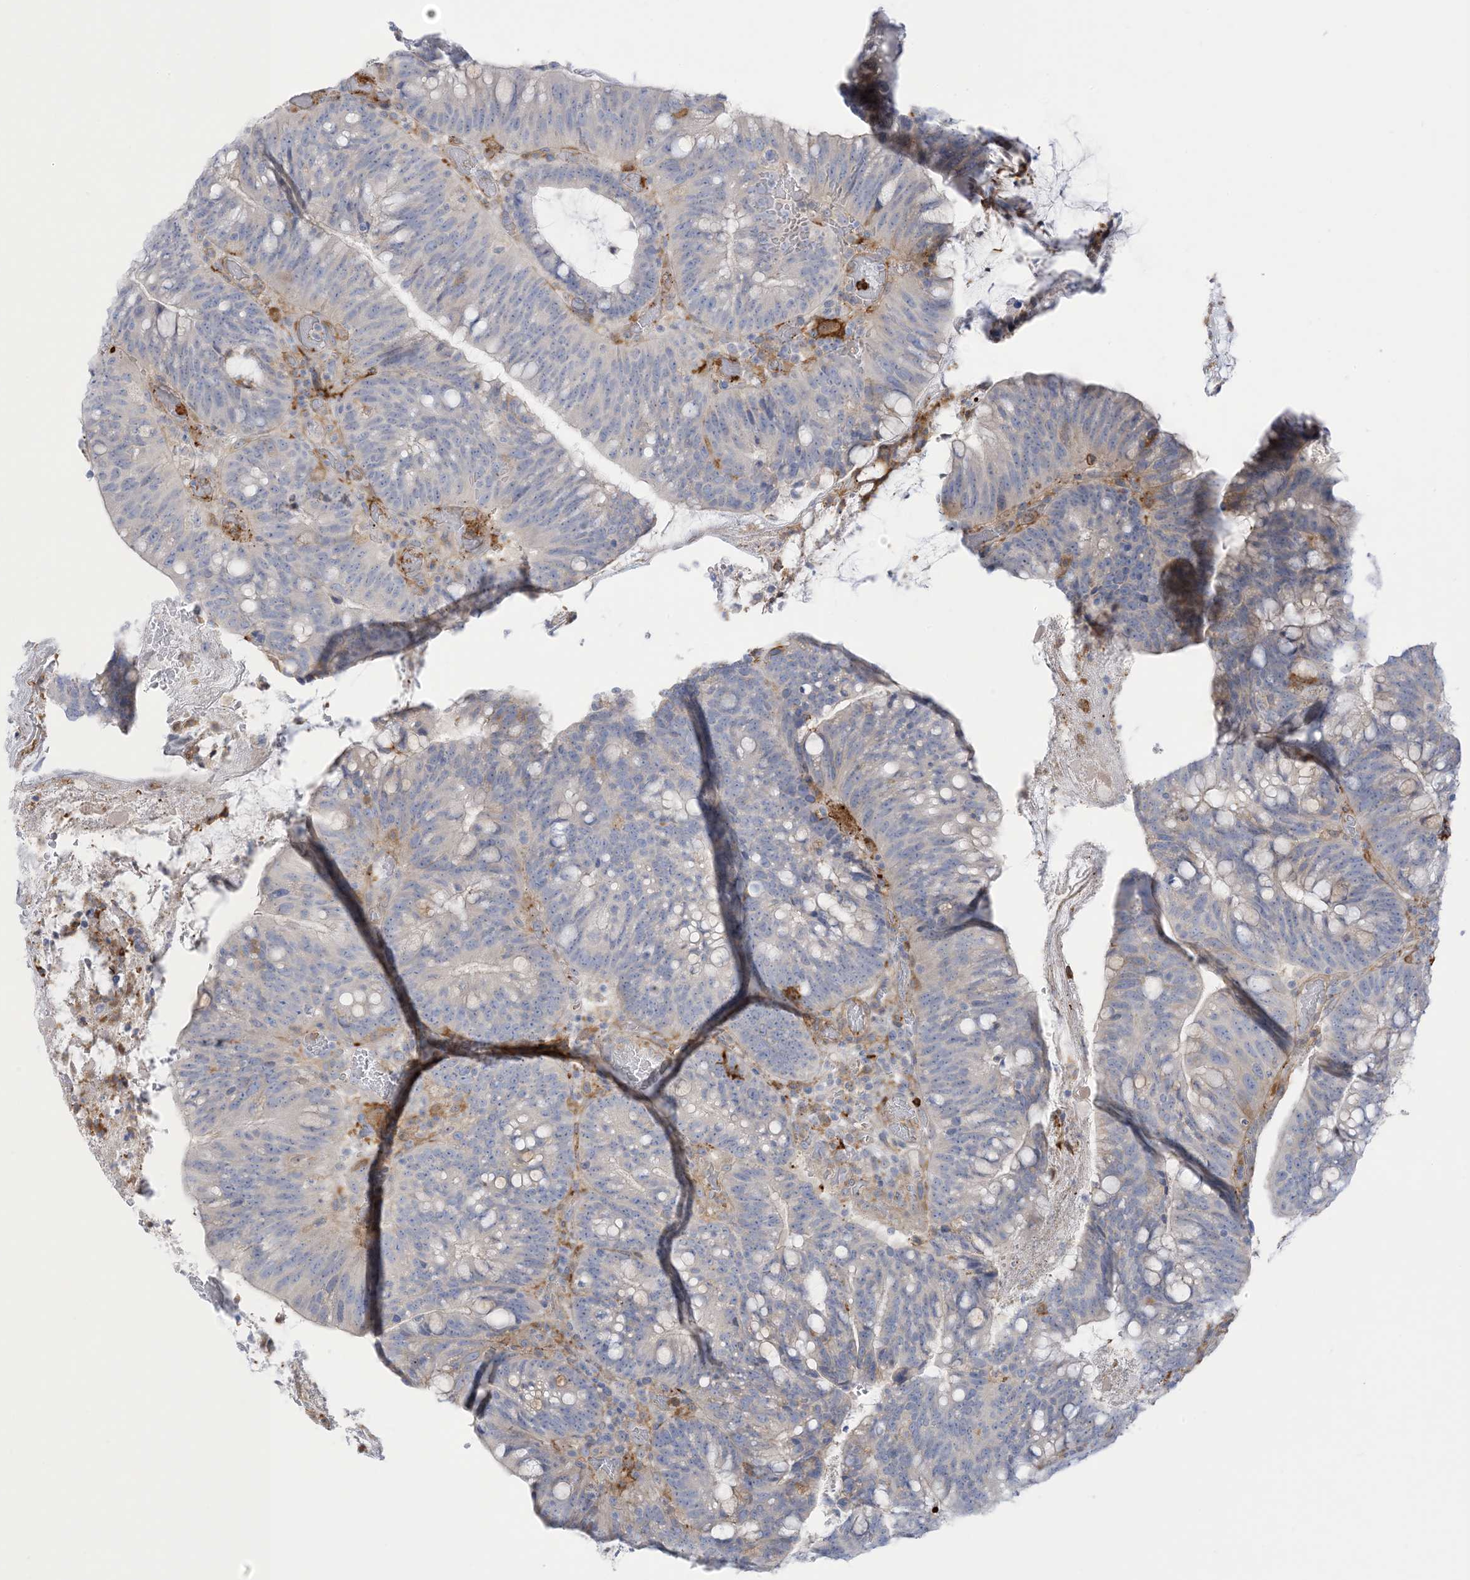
{"staining": {"intensity": "negative", "quantity": "none", "location": "none"}, "tissue": "colorectal cancer", "cell_type": "Tumor cells", "image_type": "cancer", "snomed": [{"axis": "morphology", "description": "Adenocarcinoma, NOS"}, {"axis": "topography", "description": "Colon"}], "caption": "High magnification brightfield microscopy of colorectal adenocarcinoma stained with DAB (3,3'-diaminobenzidine) (brown) and counterstained with hematoxylin (blue): tumor cells show no significant positivity. (DAB IHC visualized using brightfield microscopy, high magnification).", "gene": "ICMT", "patient": {"sex": "female", "age": 66}}